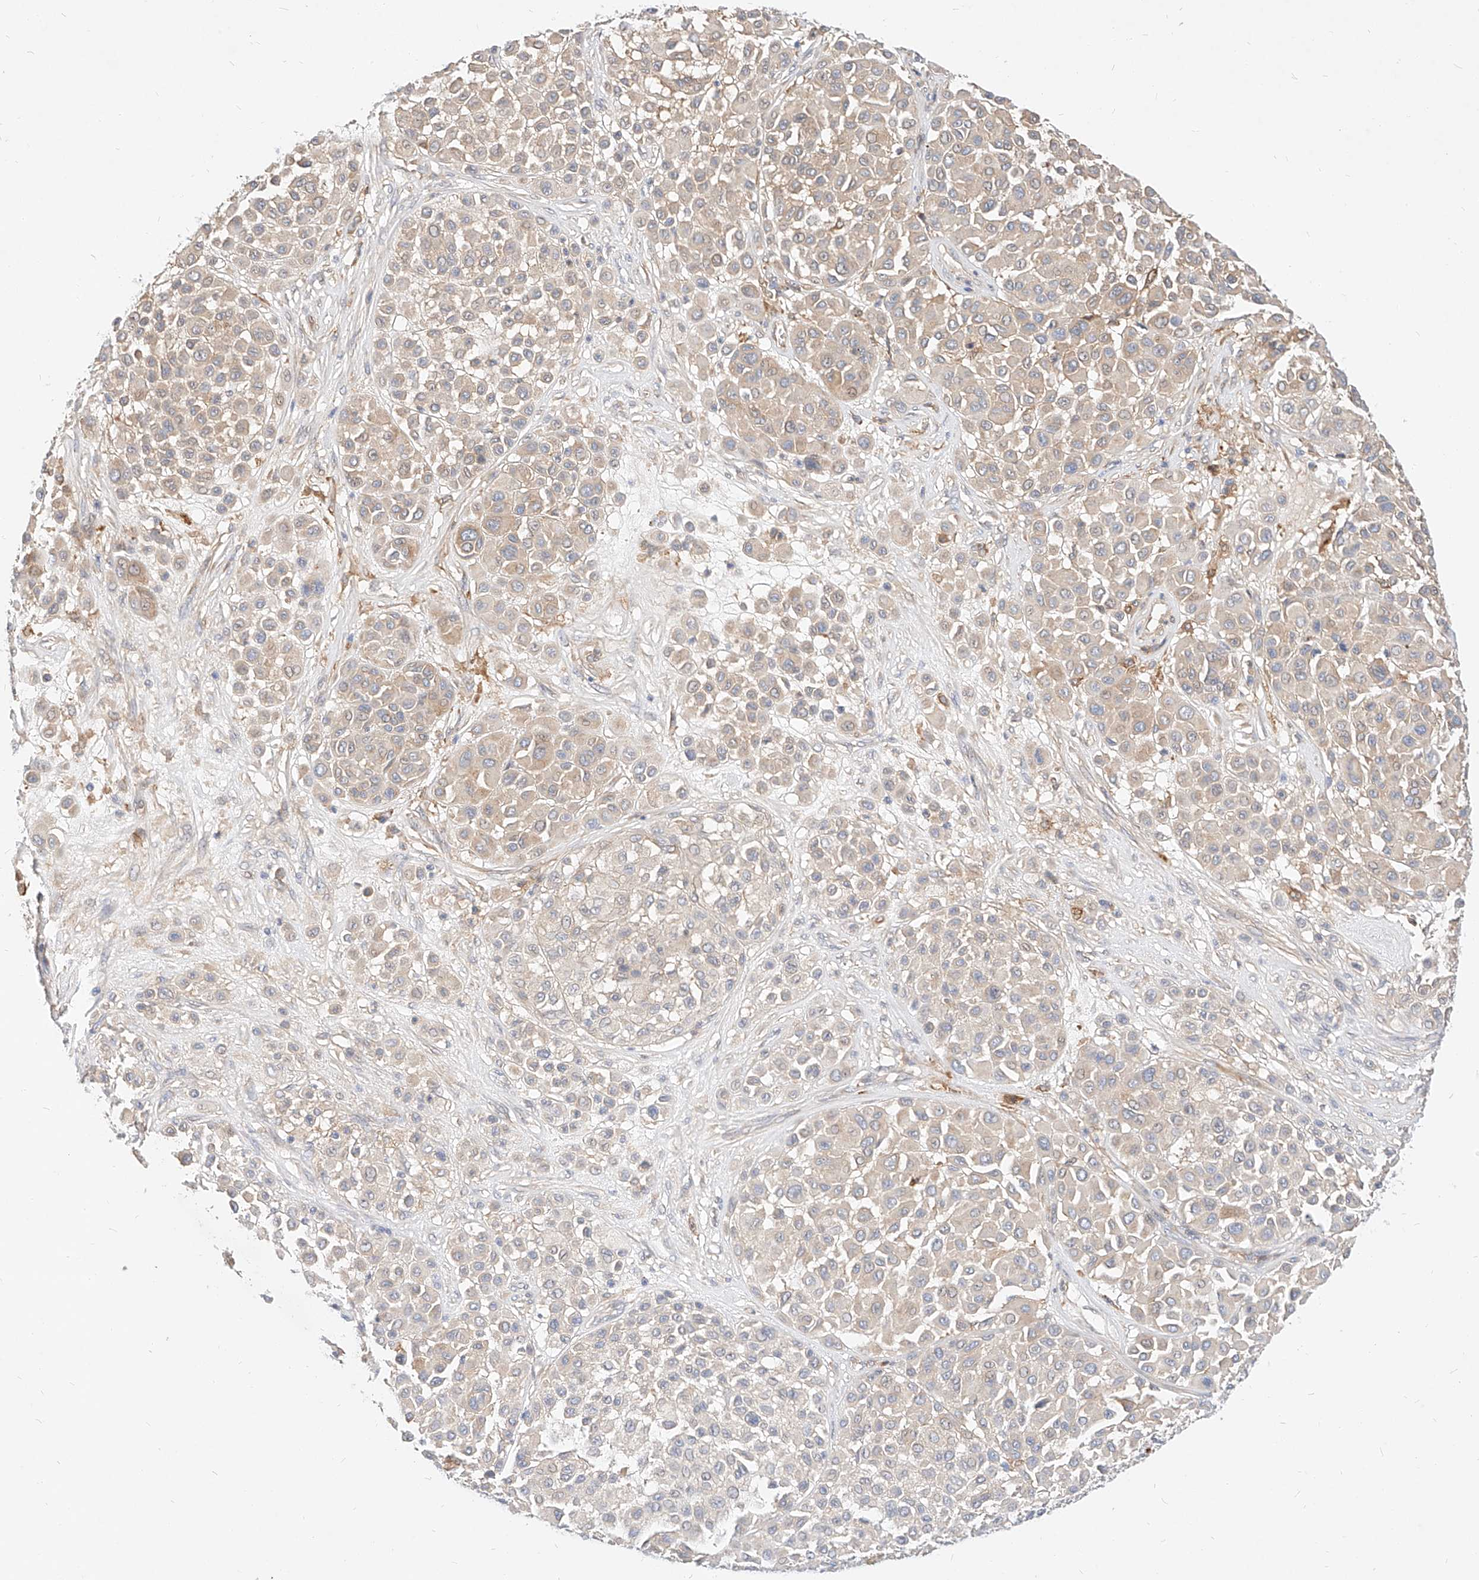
{"staining": {"intensity": "negative", "quantity": "none", "location": "none"}, "tissue": "melanoma", "cell_type": "Tumor cells", "image_type": "cancer", "snomed": [{"axis": "morphology", "description": "Malignant melanoma, Metastatic site"}, {"axis": "topography", "description": "Soft tissue"}], "caption": "The histopathology image displays no staining of tumor cells in malignant melanoma (metastatic site).", "gene": "NFAM1", "patient": {"sex": "male", "age": 41}}